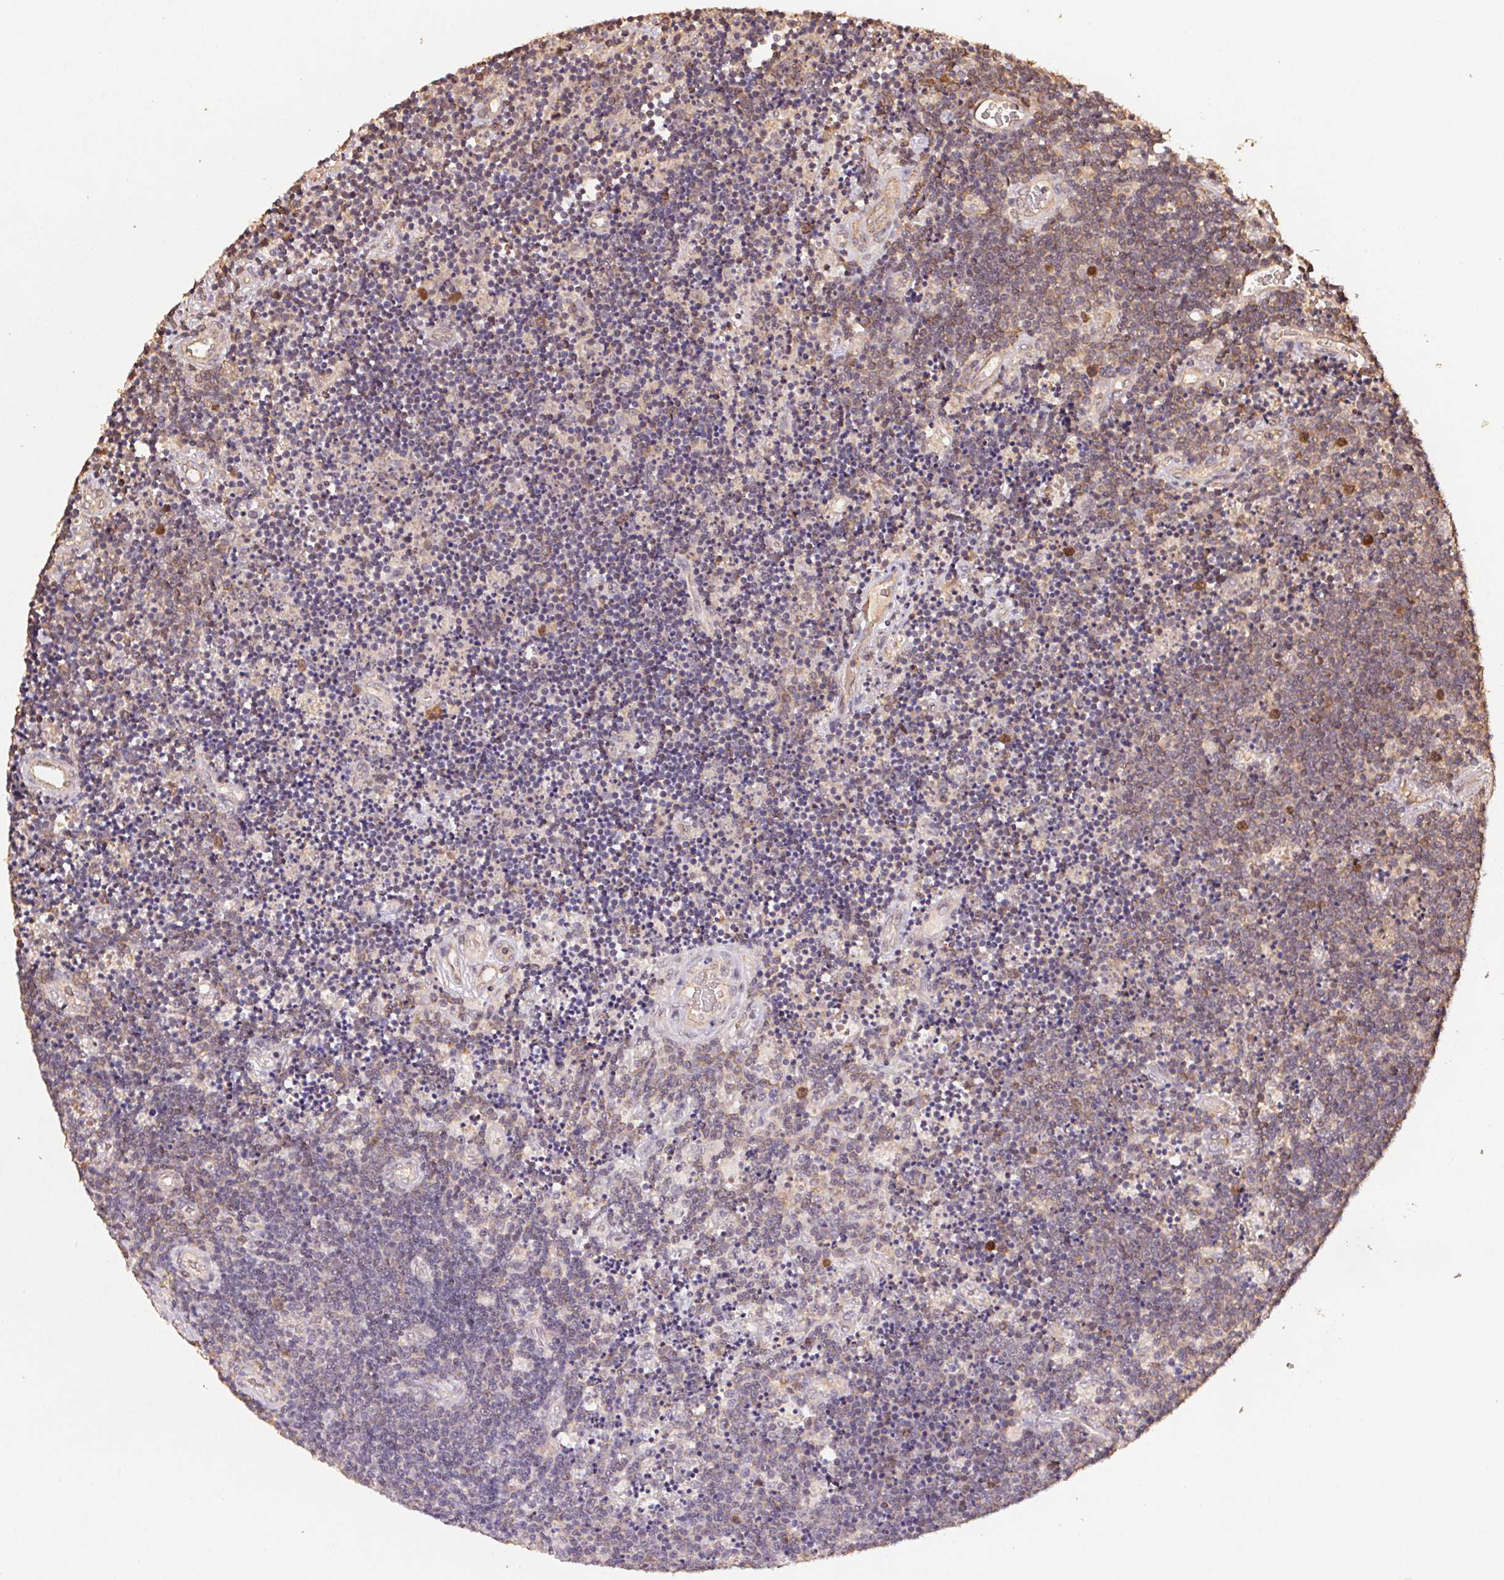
{"staining": {"intensity": "moderate", "quantity": "<25%", "location": "nuclear"}, "tissue": "lymphoma", "cell_type": "Tumor cells", "image_type": "cancer", "snomed": [{"axis": "morphology", "description": "Malignant lymphoma, non-Hodgkin's type, Low grade"}, {"axis": "topography", "description": "Brain"}], "caption": "Approximately <25% of tumor cells in lymphoma demonstrate moderate nuclear protein positivity as visualized by brown immunohistochemical staining.", "gene": "CENPF", "patient": {"sex": "female", "age": 66}}